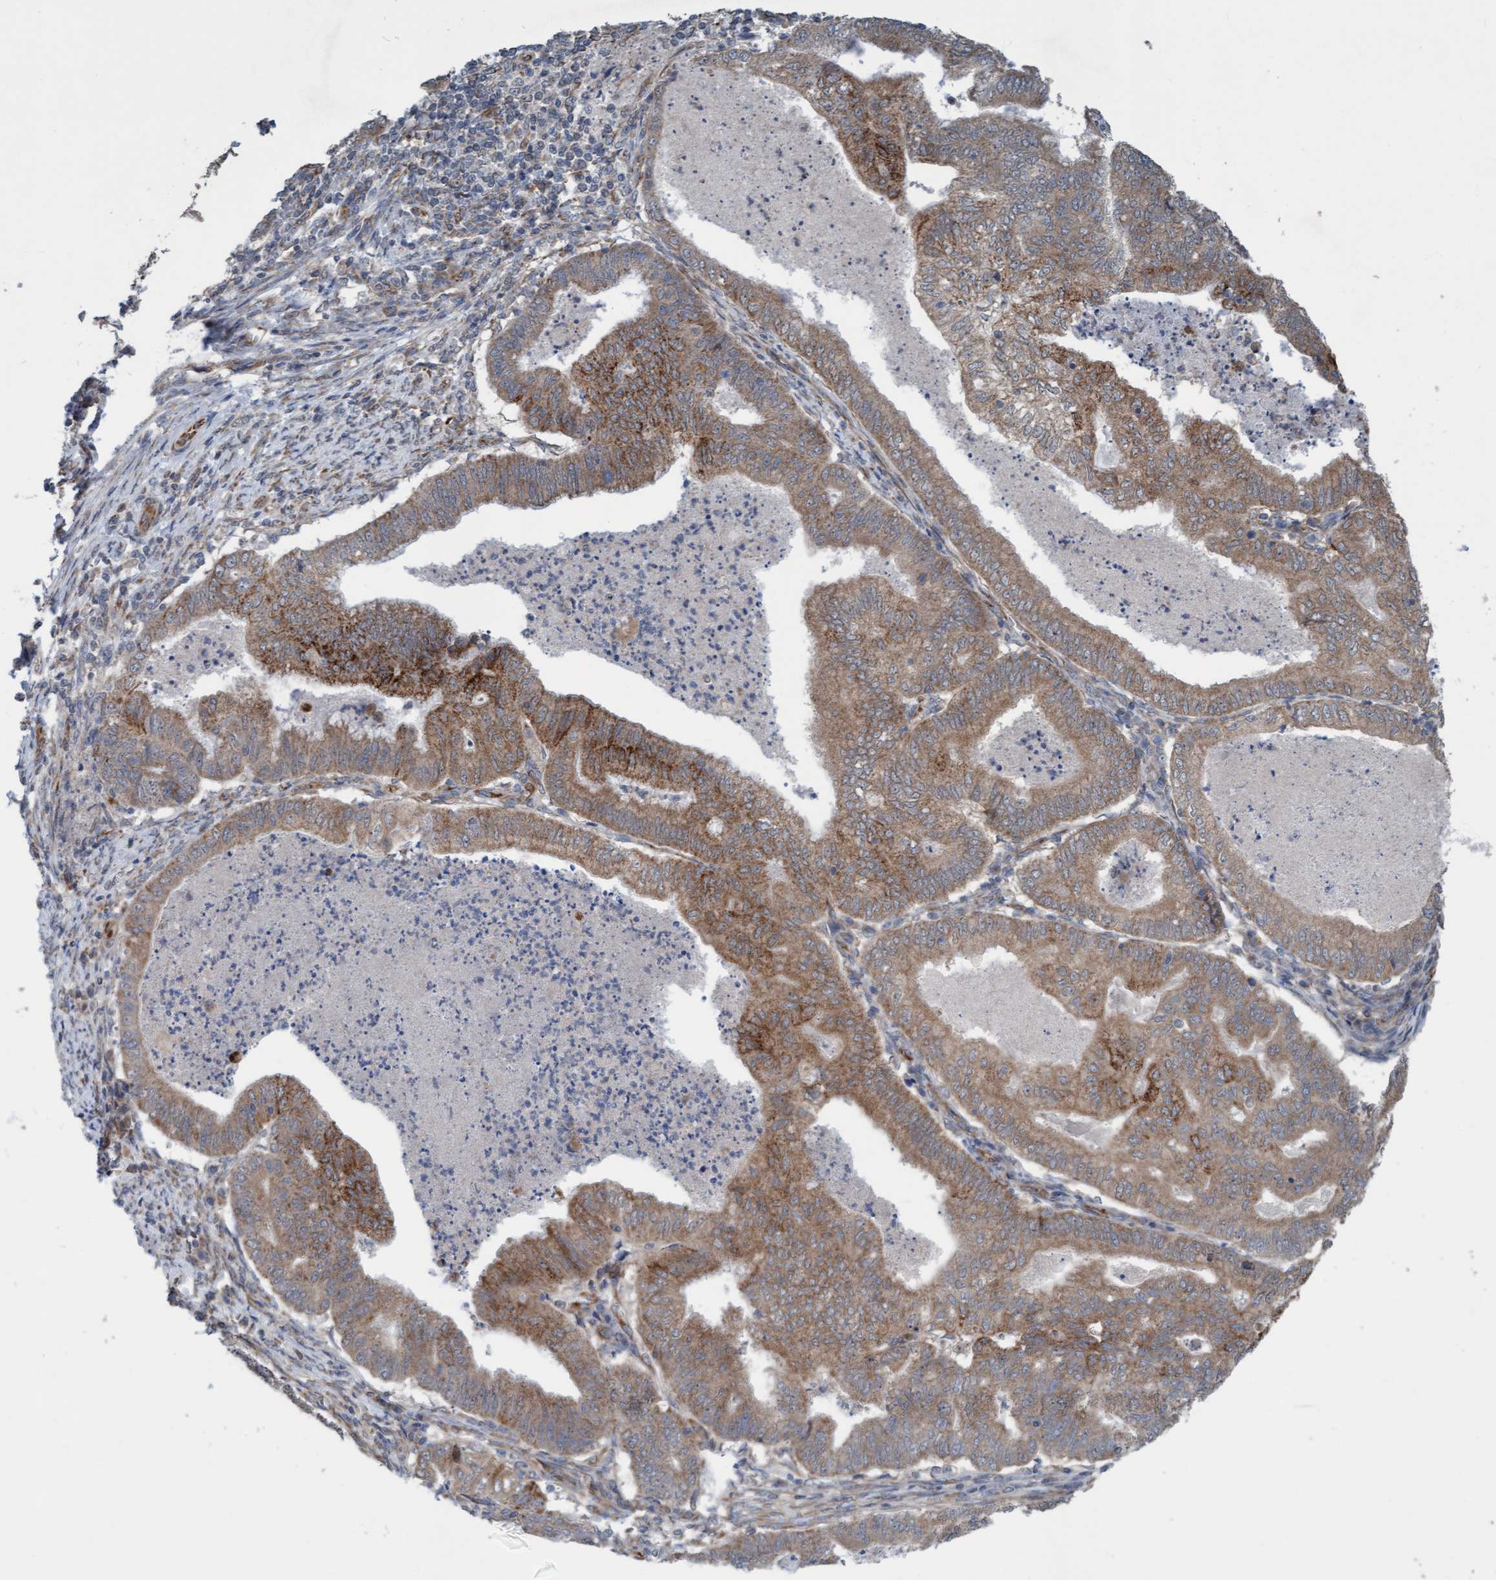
{"staining": {"intensity": "moderate", "quantity": ">75%", "location": "cytoplasmic/membranous"}, "tissue": "endometrial cancer", "cell_type": "Tumor cells", "image_type": "cancer", "snomed": [{"axis": "morphology", "description": "Polyp, NOS"}, {"axis": "morphology", "description": "Adenocarcinoma, NOS"}, {"axis": "morphology", "description": "Adenoma, NOS"}, {"axis": "topography", "description": "Endometrium"}], "caption": "Endometrial adenoma tissue demonstrates moderate cytoplasmic/membranous staining in about >75% of tumor cells, visualized by immunohistochemistry.", "gene": "ZNF566", "patient": {"sex": "female", "age": 79}}